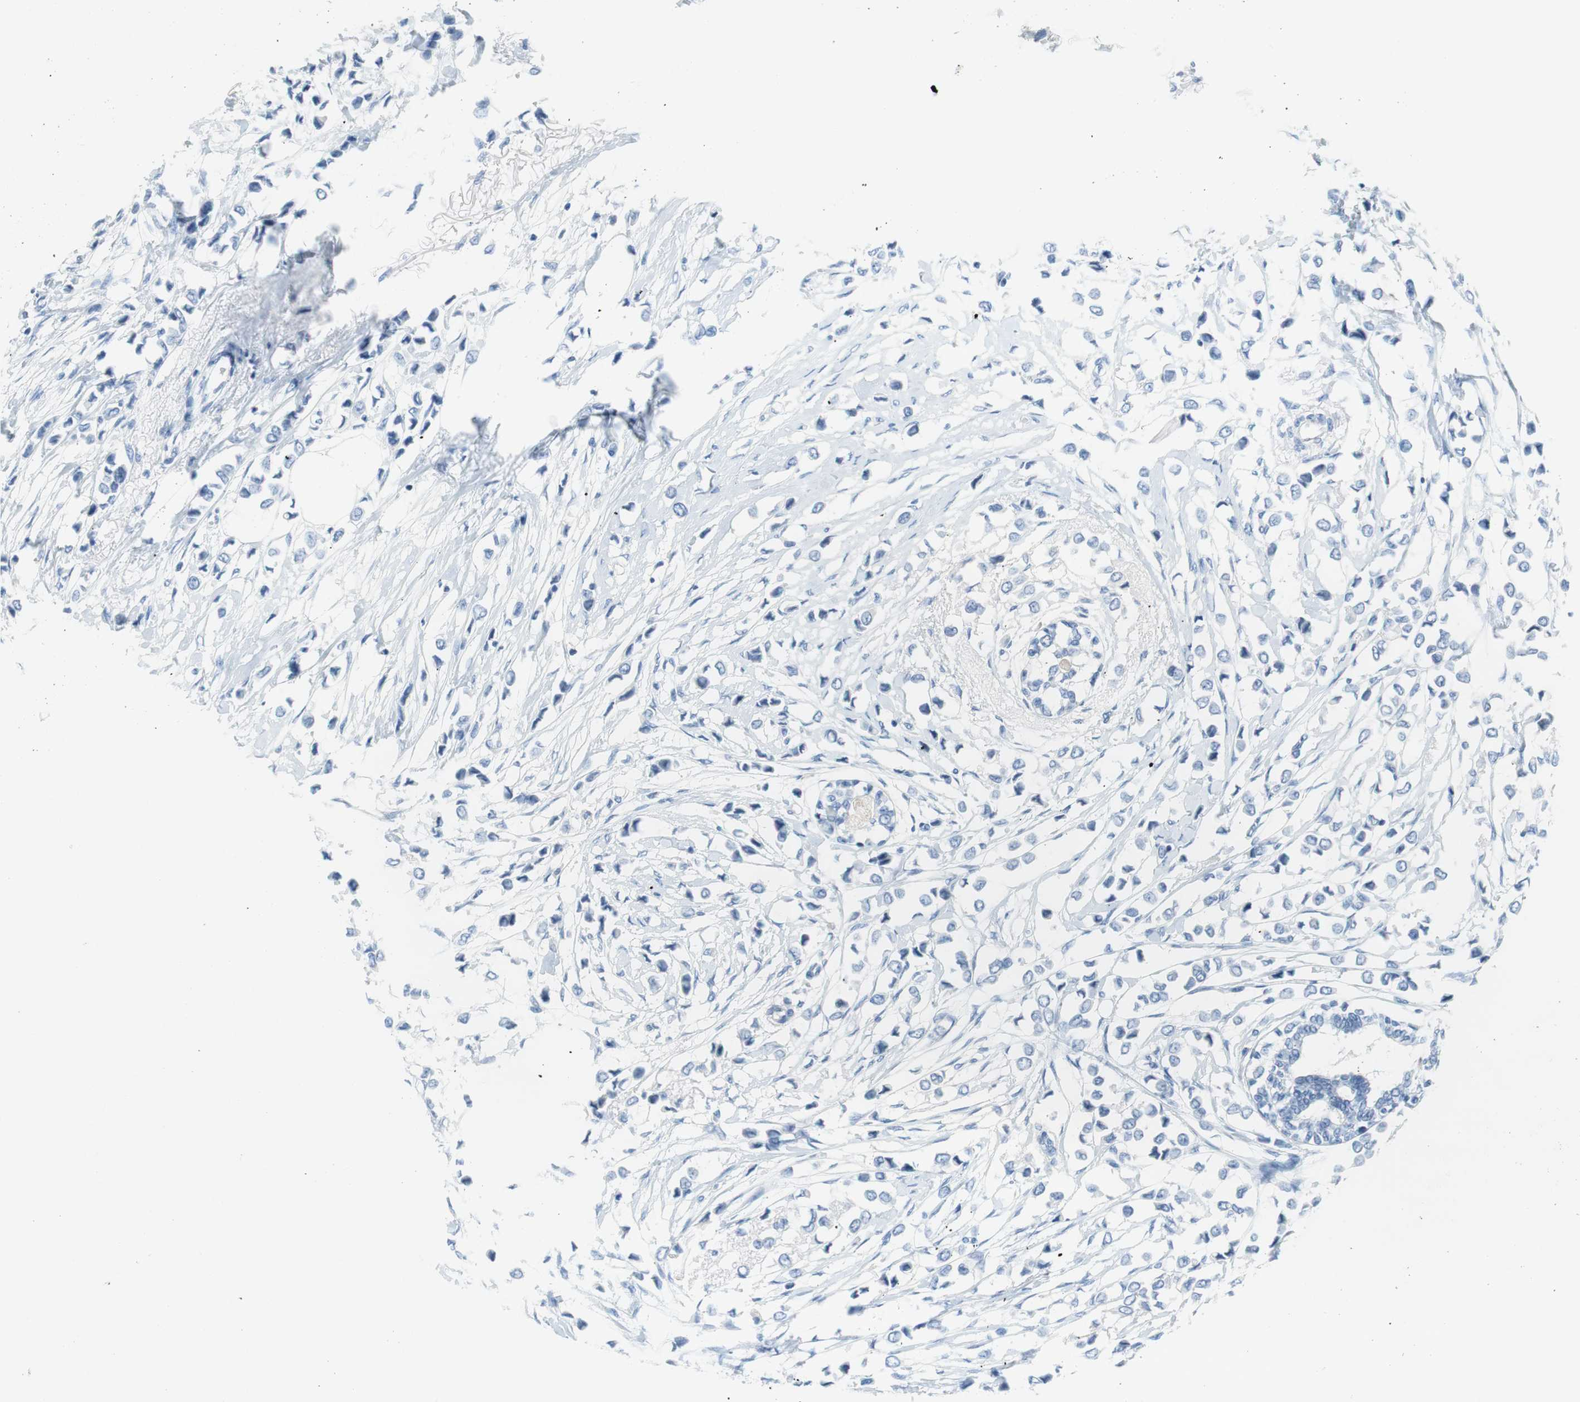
{"staining": {"intensity": "negative", "quantity": "none", "location": "none"}, "tissue": "breast cancer", "cell_type": "Tumor cells", "image_type": "cancer", "snomed": [{"axis": "morphology", "description": "Lobular carcinoma"}, {"axis": "topography", "description": "Breast"}], "caption": "There is no significant staining in tumor cells of breast cancer.", "gene": "MYH1", "patient": {"sex": "female", "age": 51}}